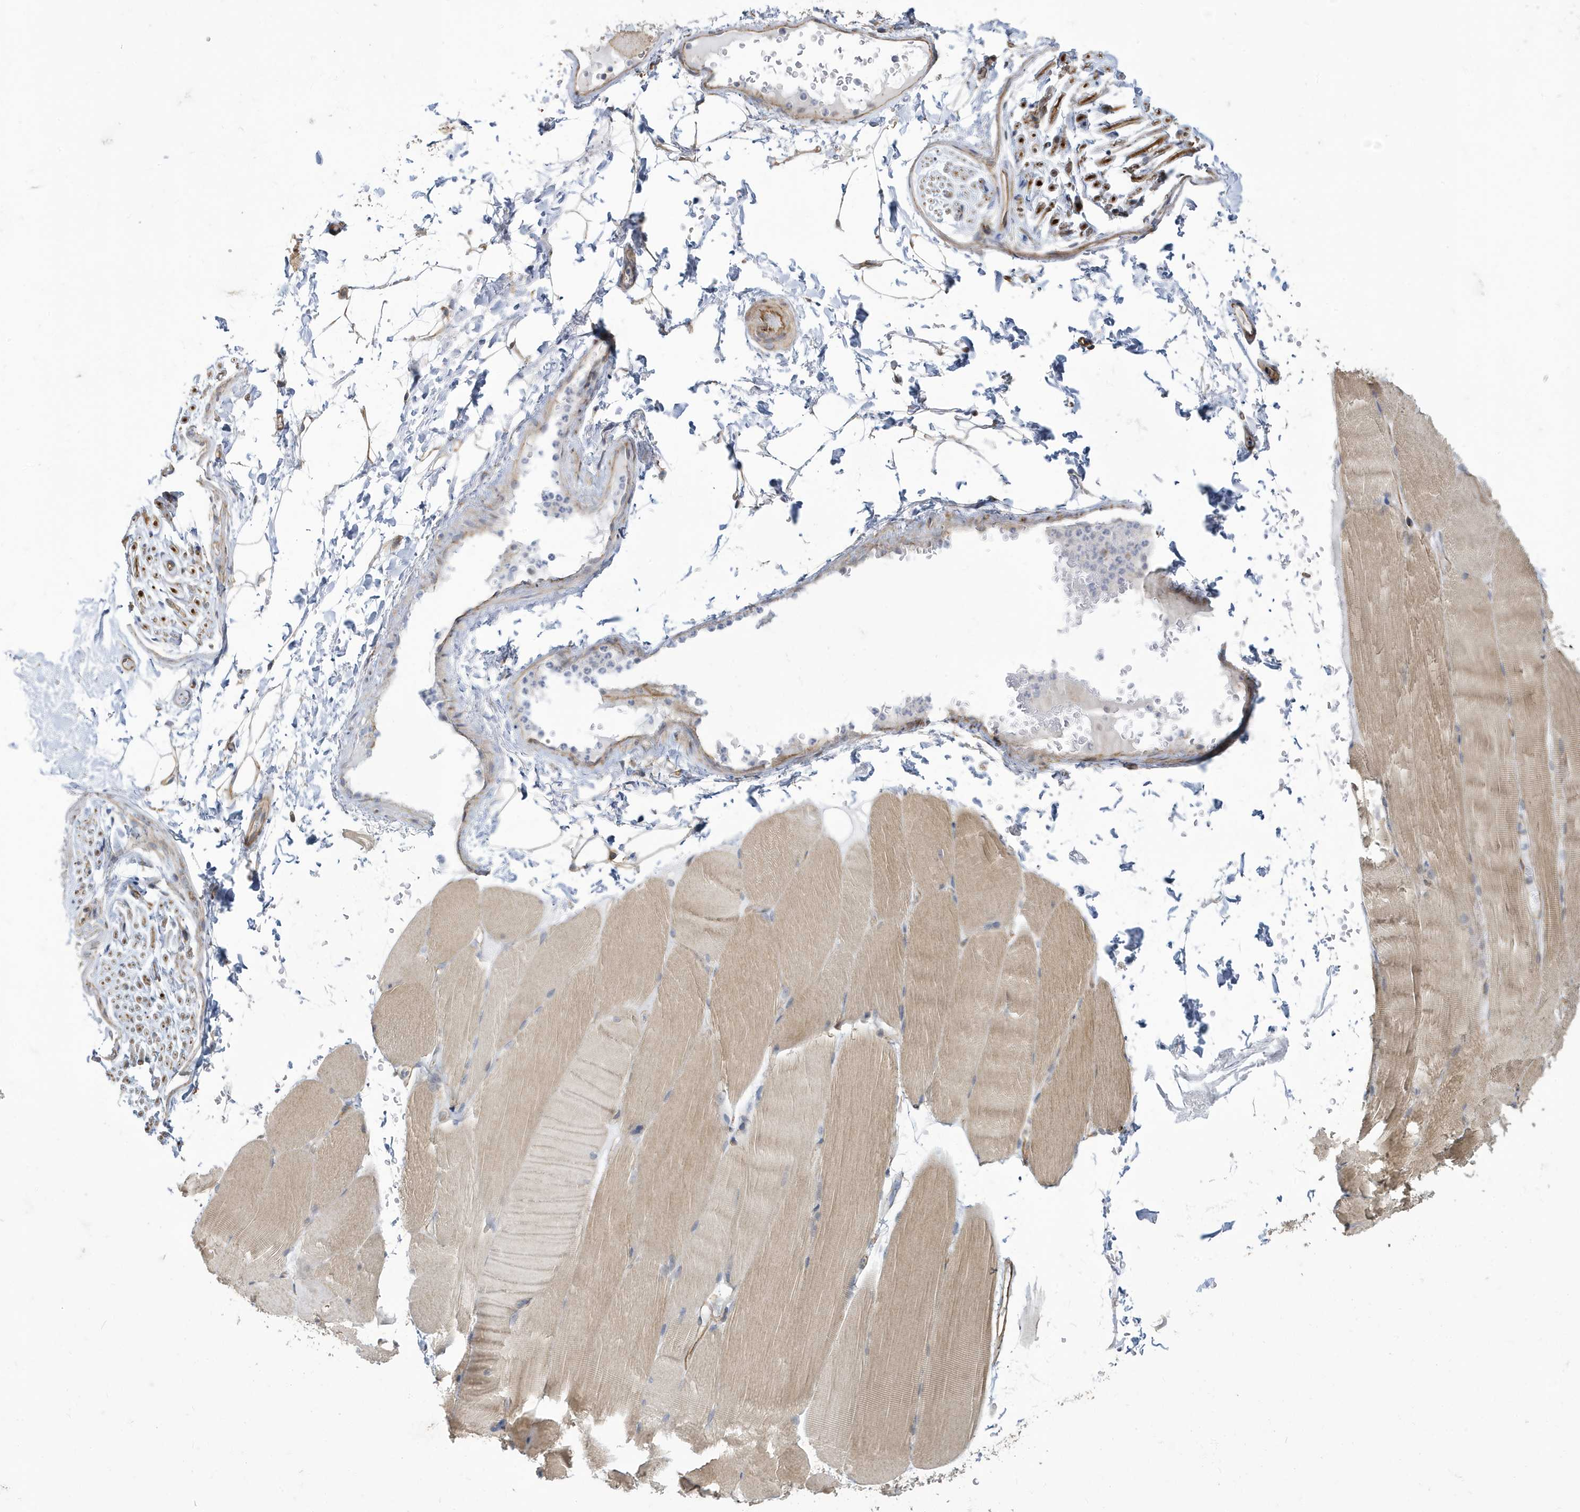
{"staining": {"intensity": "moderate", "quantity": "25%-75%", "location": "cytoplasmic/membranous"}, "tissue": "skeletal muscle", "cell_type": "Myocytes", "image_type": "normal", "snomed": [{"axis": "morphology", "description": "Normal tissue, NOS"}, {"axis": "topography", "description": "Skeletal muscle"}, {"axis": "topography", "description": "Parathyroid gland"}], "caption": "Protein expression by immunohistochemistry (IHC) reveals moderate cytoplasmic/membranous expression in approximately 25%-75% of myocytes in unremarkable skeletal muscle.", "gene": "ZNF654", "patient": {"sex": "female", "age": 37}}